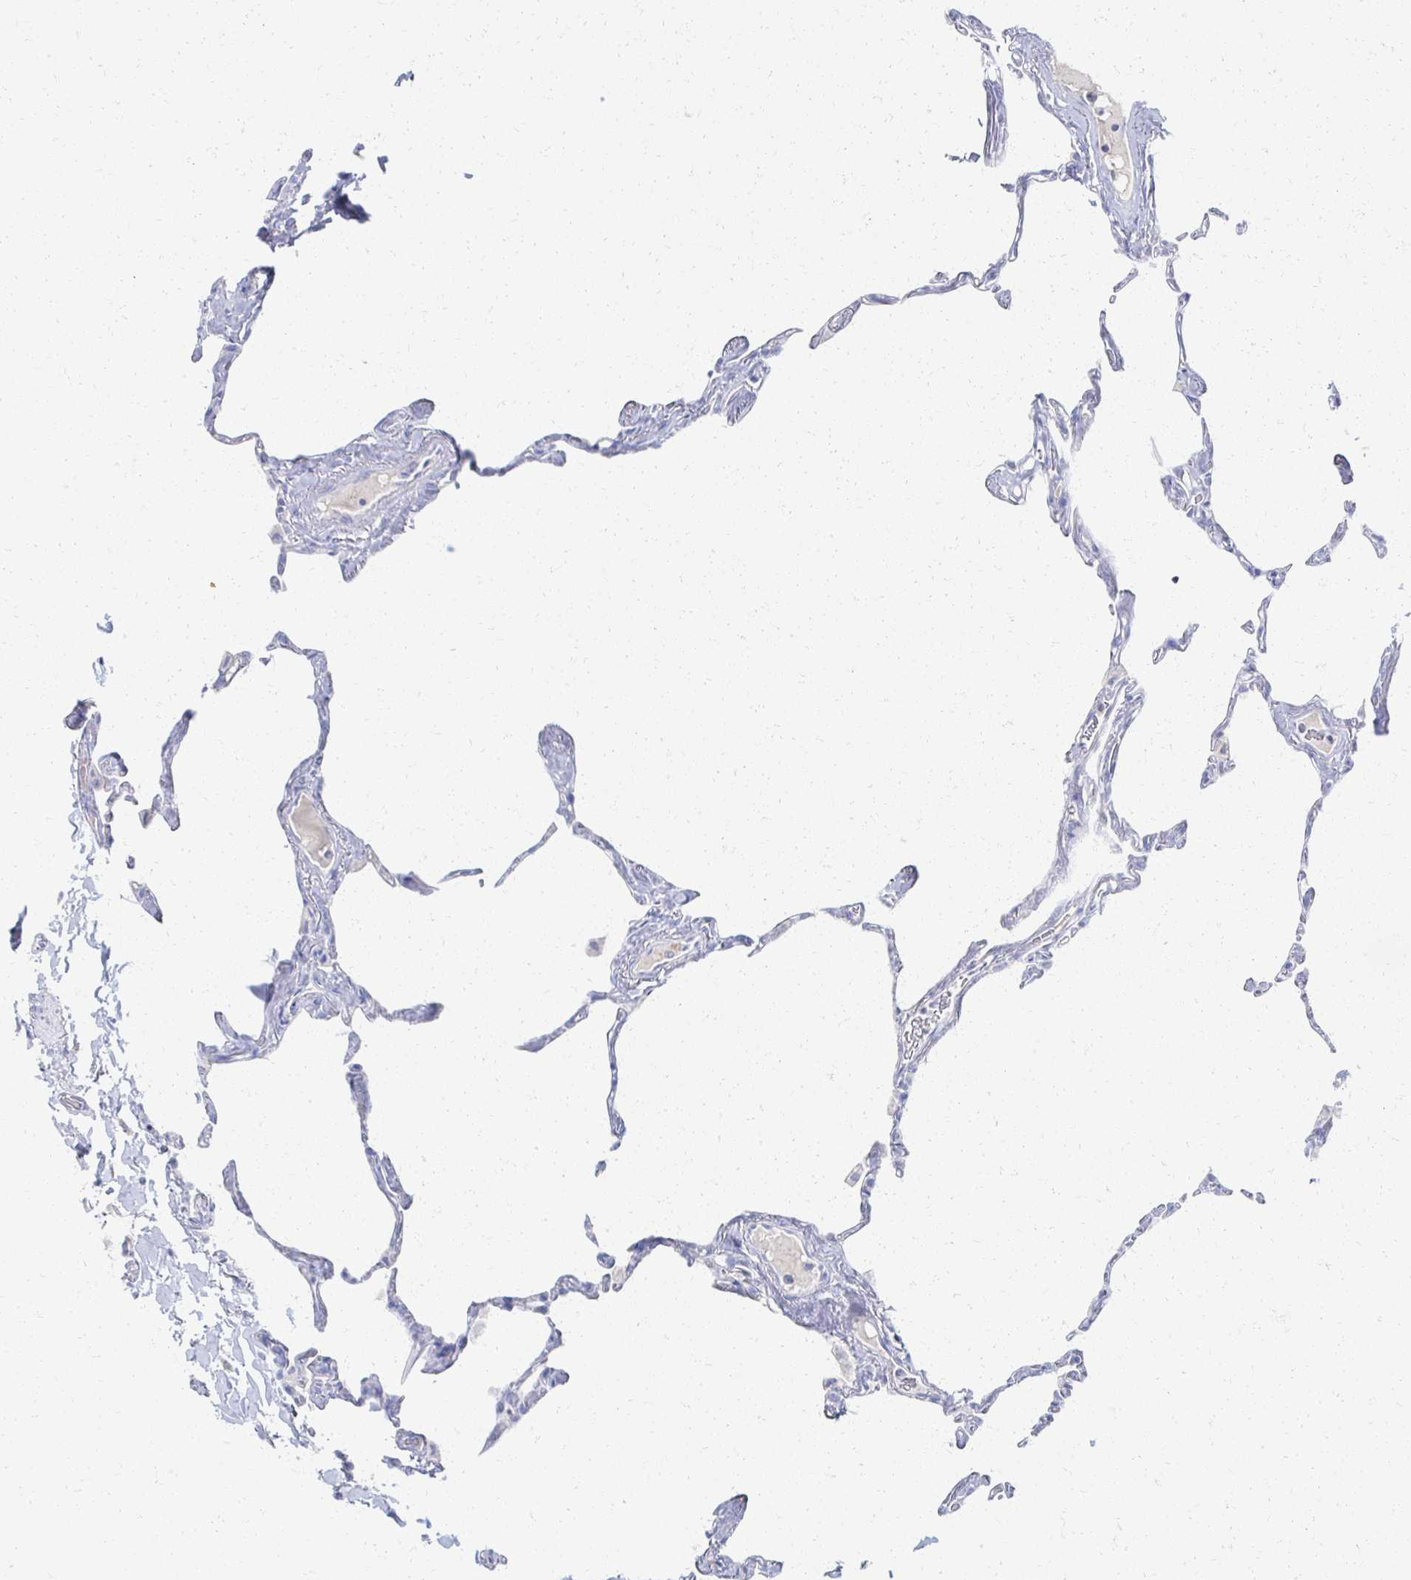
{"staining": {"intensity": "negative", "quantity": "none", "location": "none"}, "tissue": "lung", "cell_type": "Alveolar cells", "image_type": "normal", "snomed": [{"axis": "morphology", "description": "Normal tissue, NOS"}, {"axis": "topography", "description": "Lung"}], "caption": "Alveolar cells show no significant protein staining in benign lung. (Immunohistochemistry, brightfield microscopy, high magnification).", "gene": "PRR20A", "patient": {"sex": "male", "age": 65}}